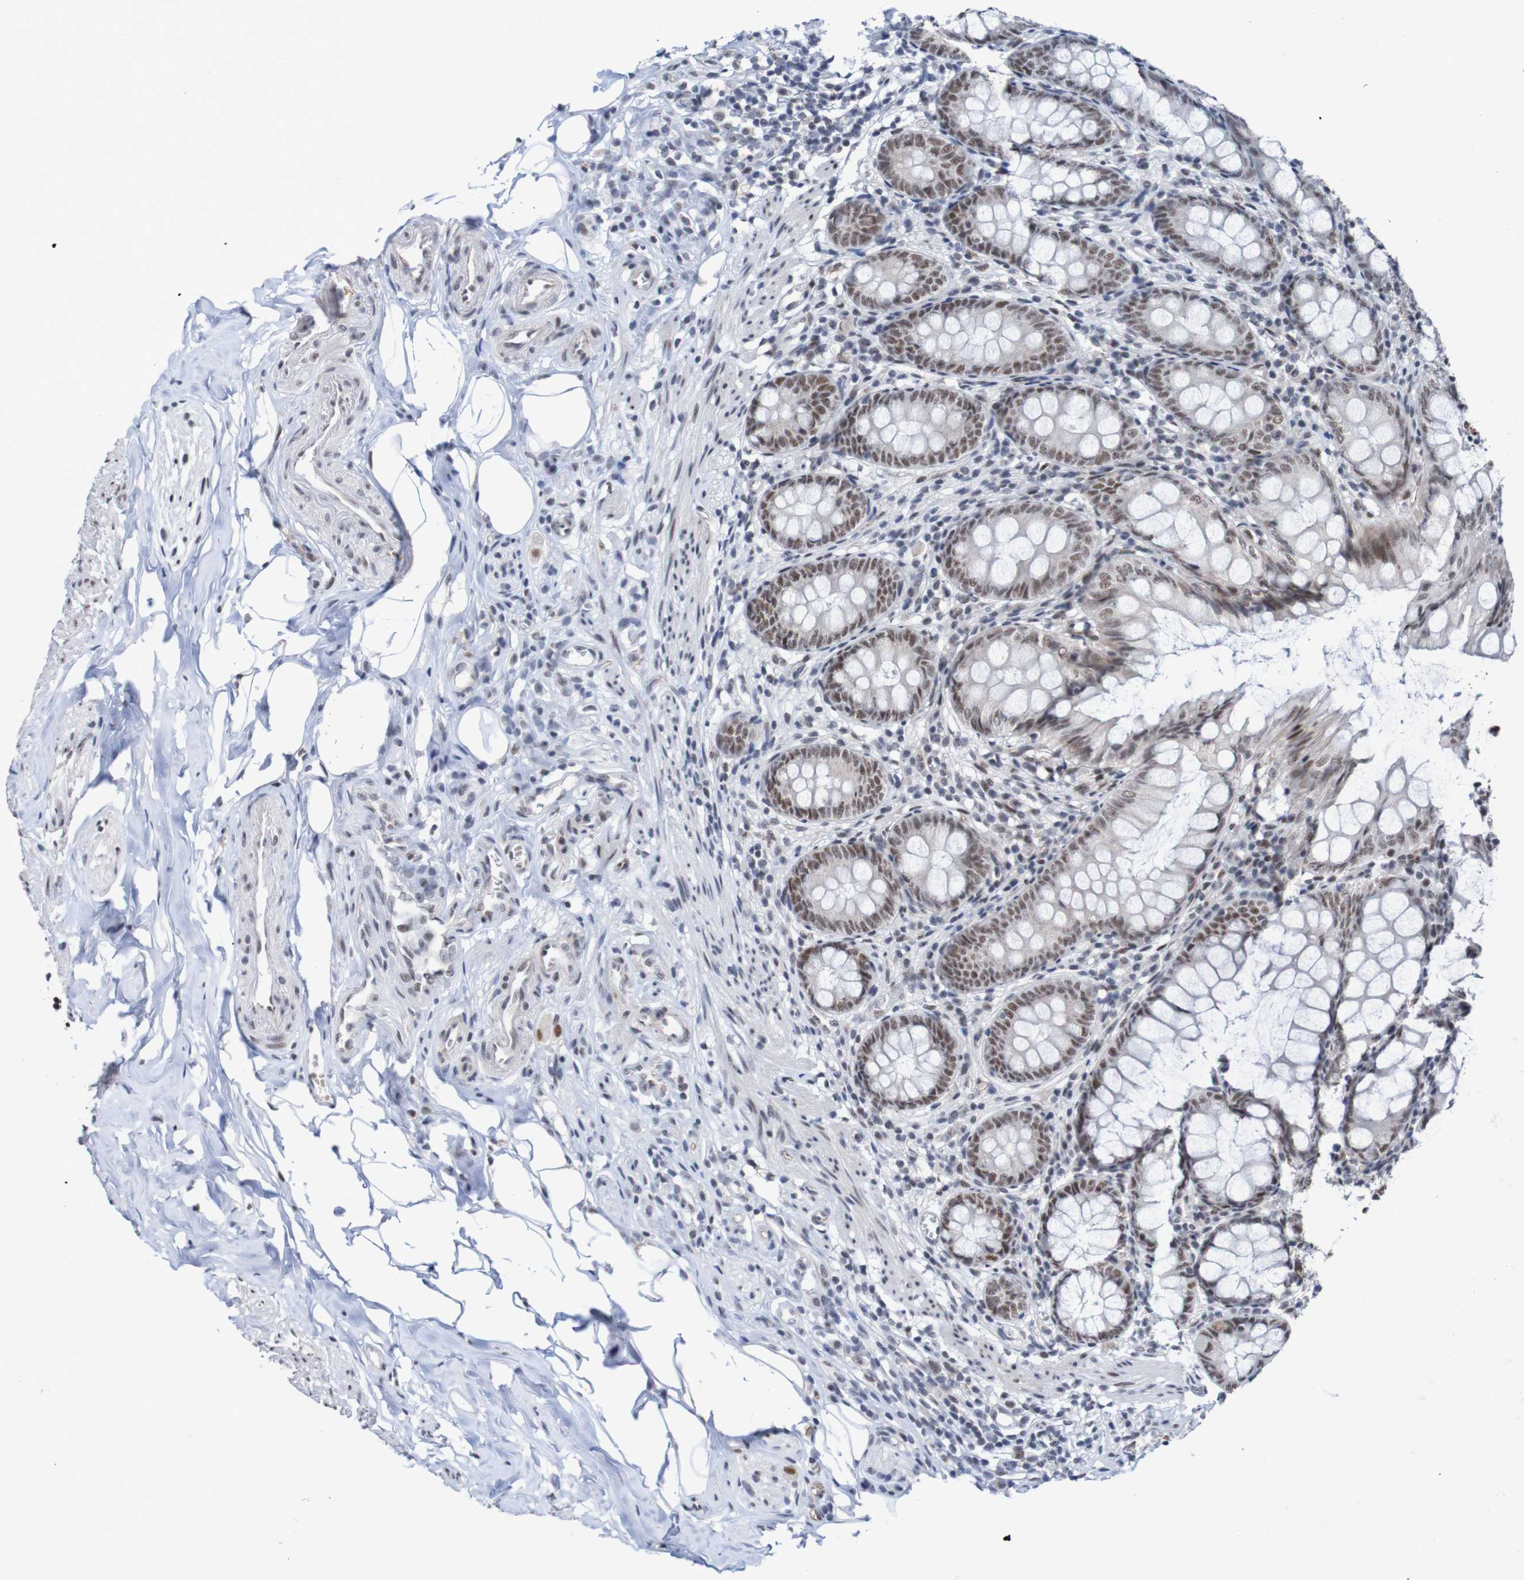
{"staining": {"intensity": "moderate", "quantity": ">75%", "location": "nuclear"}, "tissue": "appendix", "cell_type": "Glandular cells", "image_type": "normal", "snomed": [{"axis": "morphology", "description": "Normal tissue, NOS"}, {"axis": "topography", "description": "Appendix"}], "caption": "Approximately >75% of glandular cells in normal appendix display moderate nuclear protein positivity as visualized by brown immunohistochemical staining.", "gene": "CDC5L", "patient": {"sex": "female", "age": 77}}